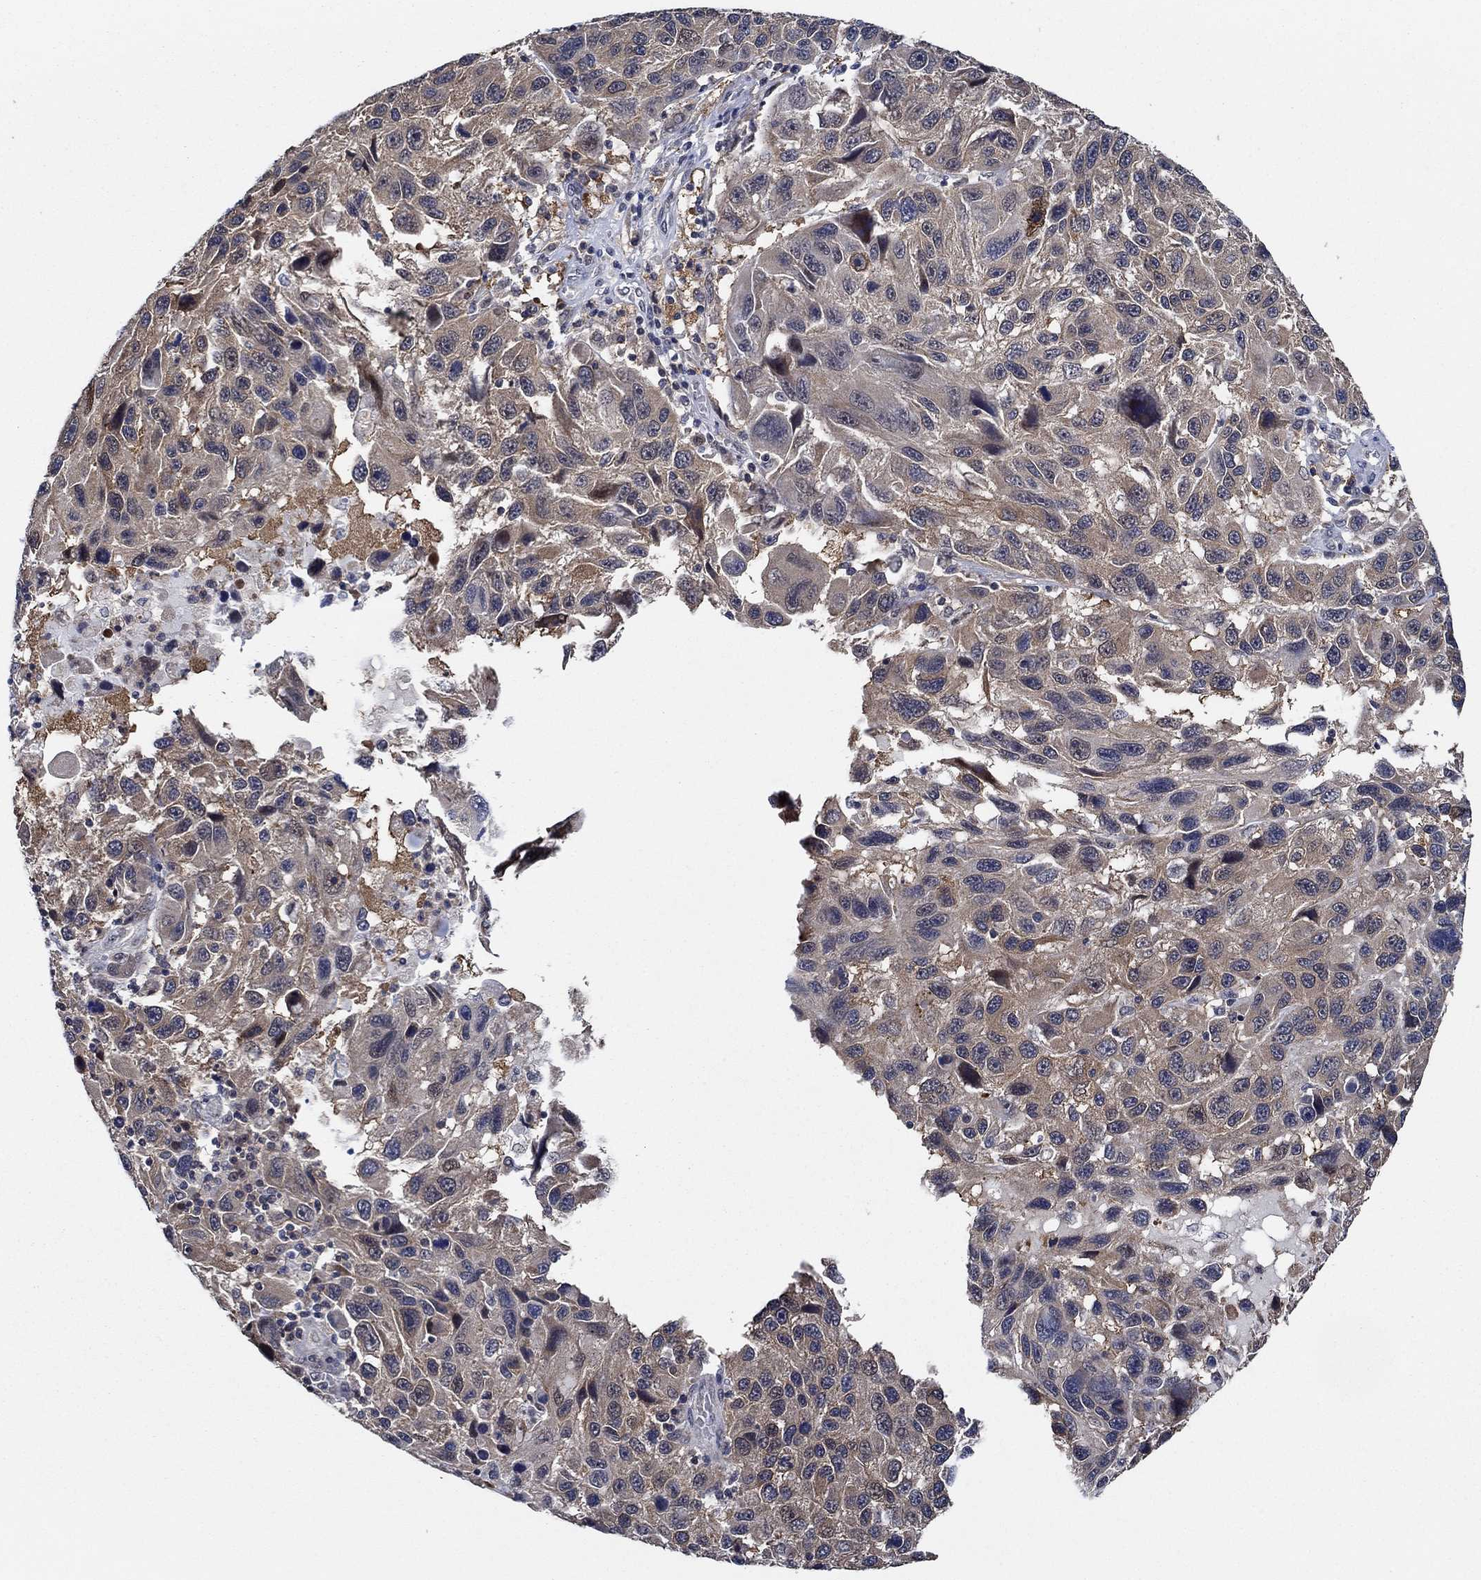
{"staining": {"intensity": "moderate", "quantity": "25%-75%", "location": "cytoplasmic/membranous"}, "tissue": "melanoma", "cell_type": "Tumor cells", "image_type": "cancer", "snomed": [{"axis": "morphology", "description": "Malignant melanoma, NOS"}, {"axis": "topography", "description": "Skin"}], "caption": "Protein staining exhibits moderate cytoplasmic/membranous positivity in about 25%-75% of tumor cells in malignant melanoma.", "gene": "DACT1", "patient": {"sex": "male", "age": 53}}